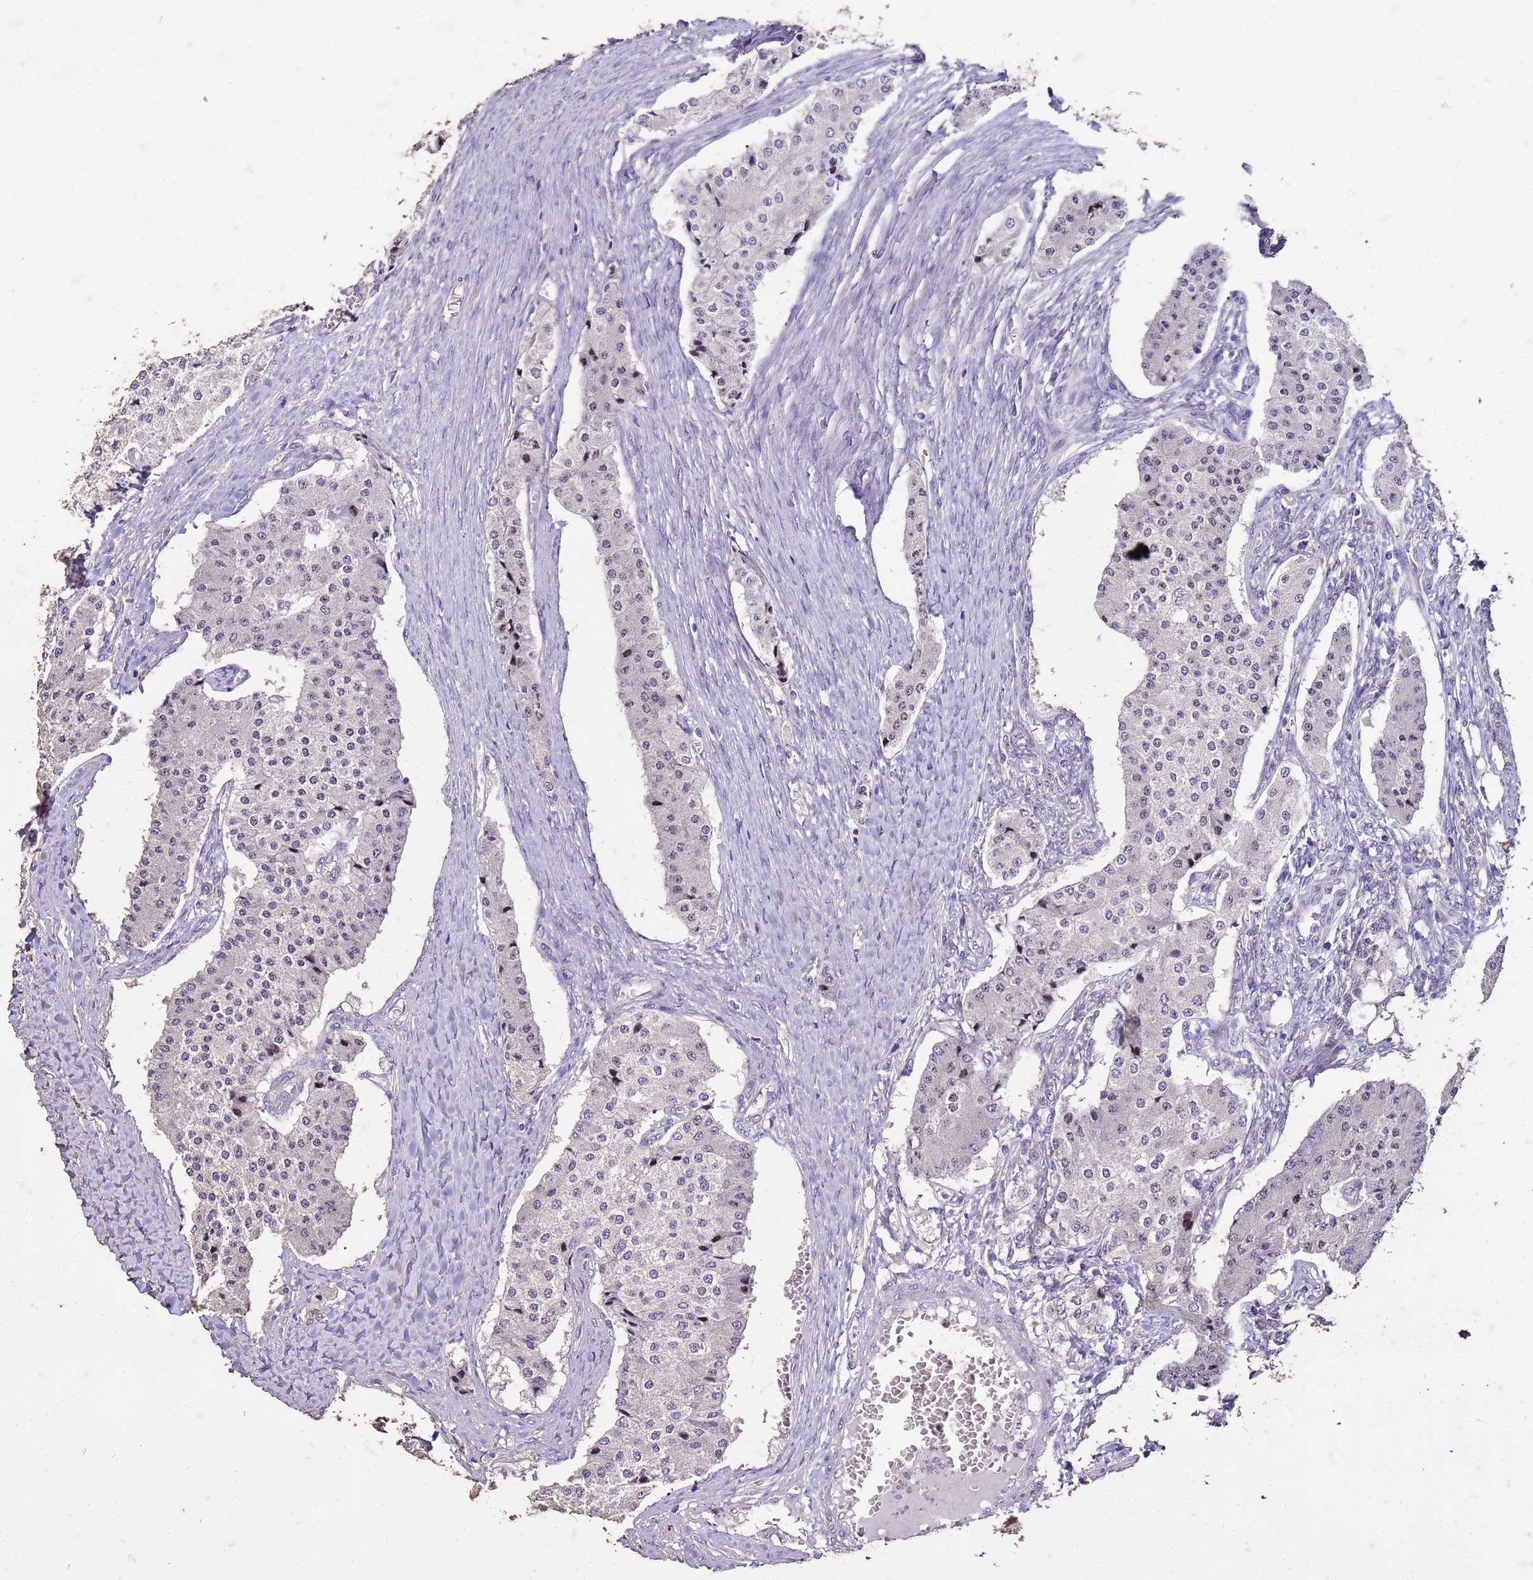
{"staining": {"intensity": "weak", "quantity": "25%-75%", "location": "nuclear"}, "tissue": "carcinoid", "cell_type": "Tumor cells", "image_type": "cancer", "snomed": [{"axis": "morphology", "description": "Carcinoid, malignant, NOS"}, {"axis": "topography", "description": "Colon"}], "caption": "Weak nuclear protein positivity is identified in approximately 25%-75% of tumor cells in carcinoid (malignant). (Brightfield microscopy of DAB IHC at high magnification).", "gene": "FAM184B", "patient": {"sex": "female", "age": 52}}